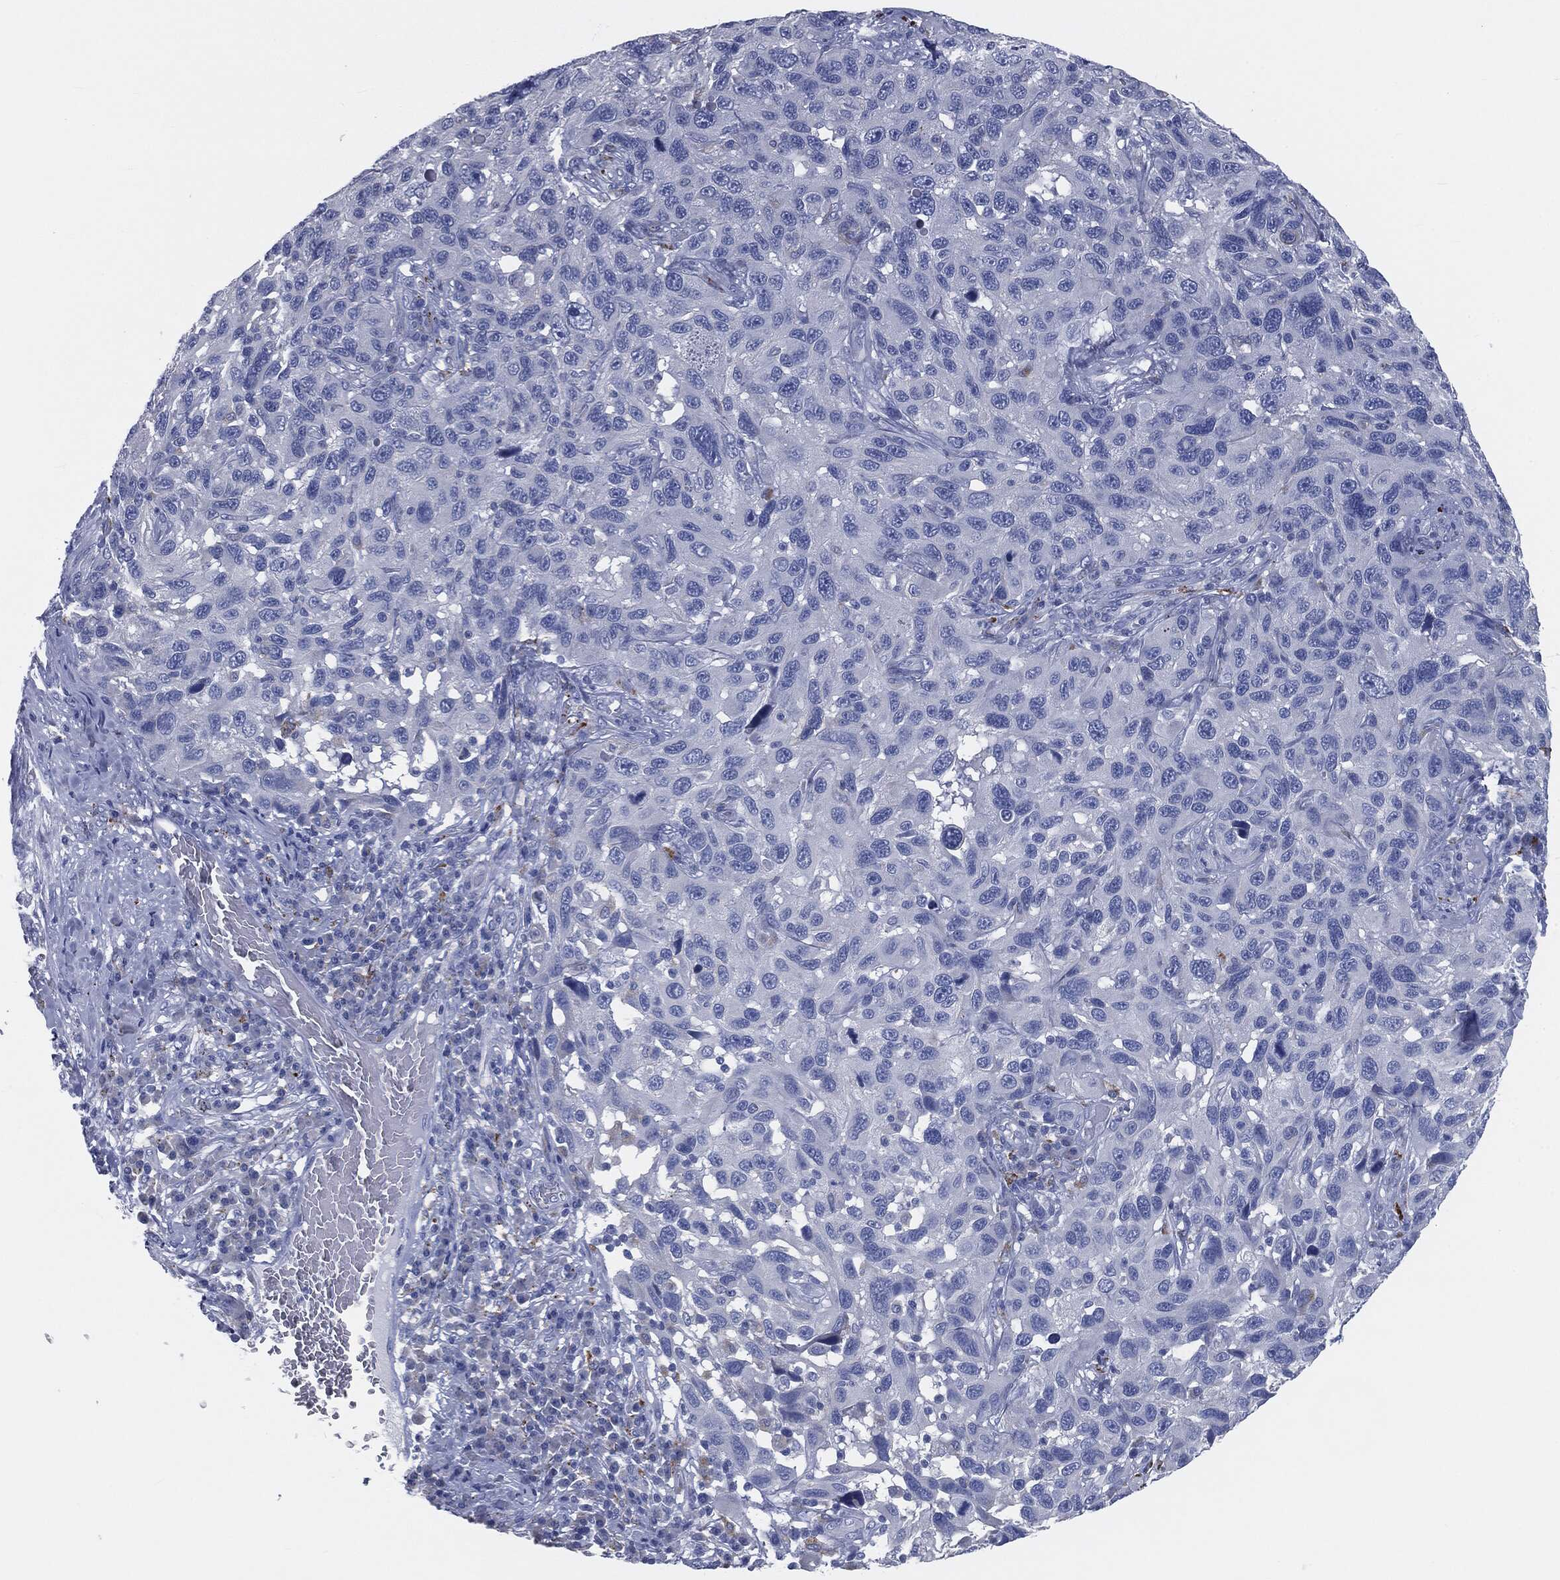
{"staining": {"intensity": "negative", "quantity": "none", "location": "none"}, "tissue": "melanoma", "cell_type": "Tumor cells", "image_type": "cancer", "snomed": [{"axis": "morphology", "description": "Malignant melanoma, NOS"}, {"axis": "topography", "description": "Skin"}], "caption": "Immunohistochemical staining of human melanoma displays no significant staining in tumor cells.", "gene": "CAV3", "patient": {"sex": "male", "age": 53}}